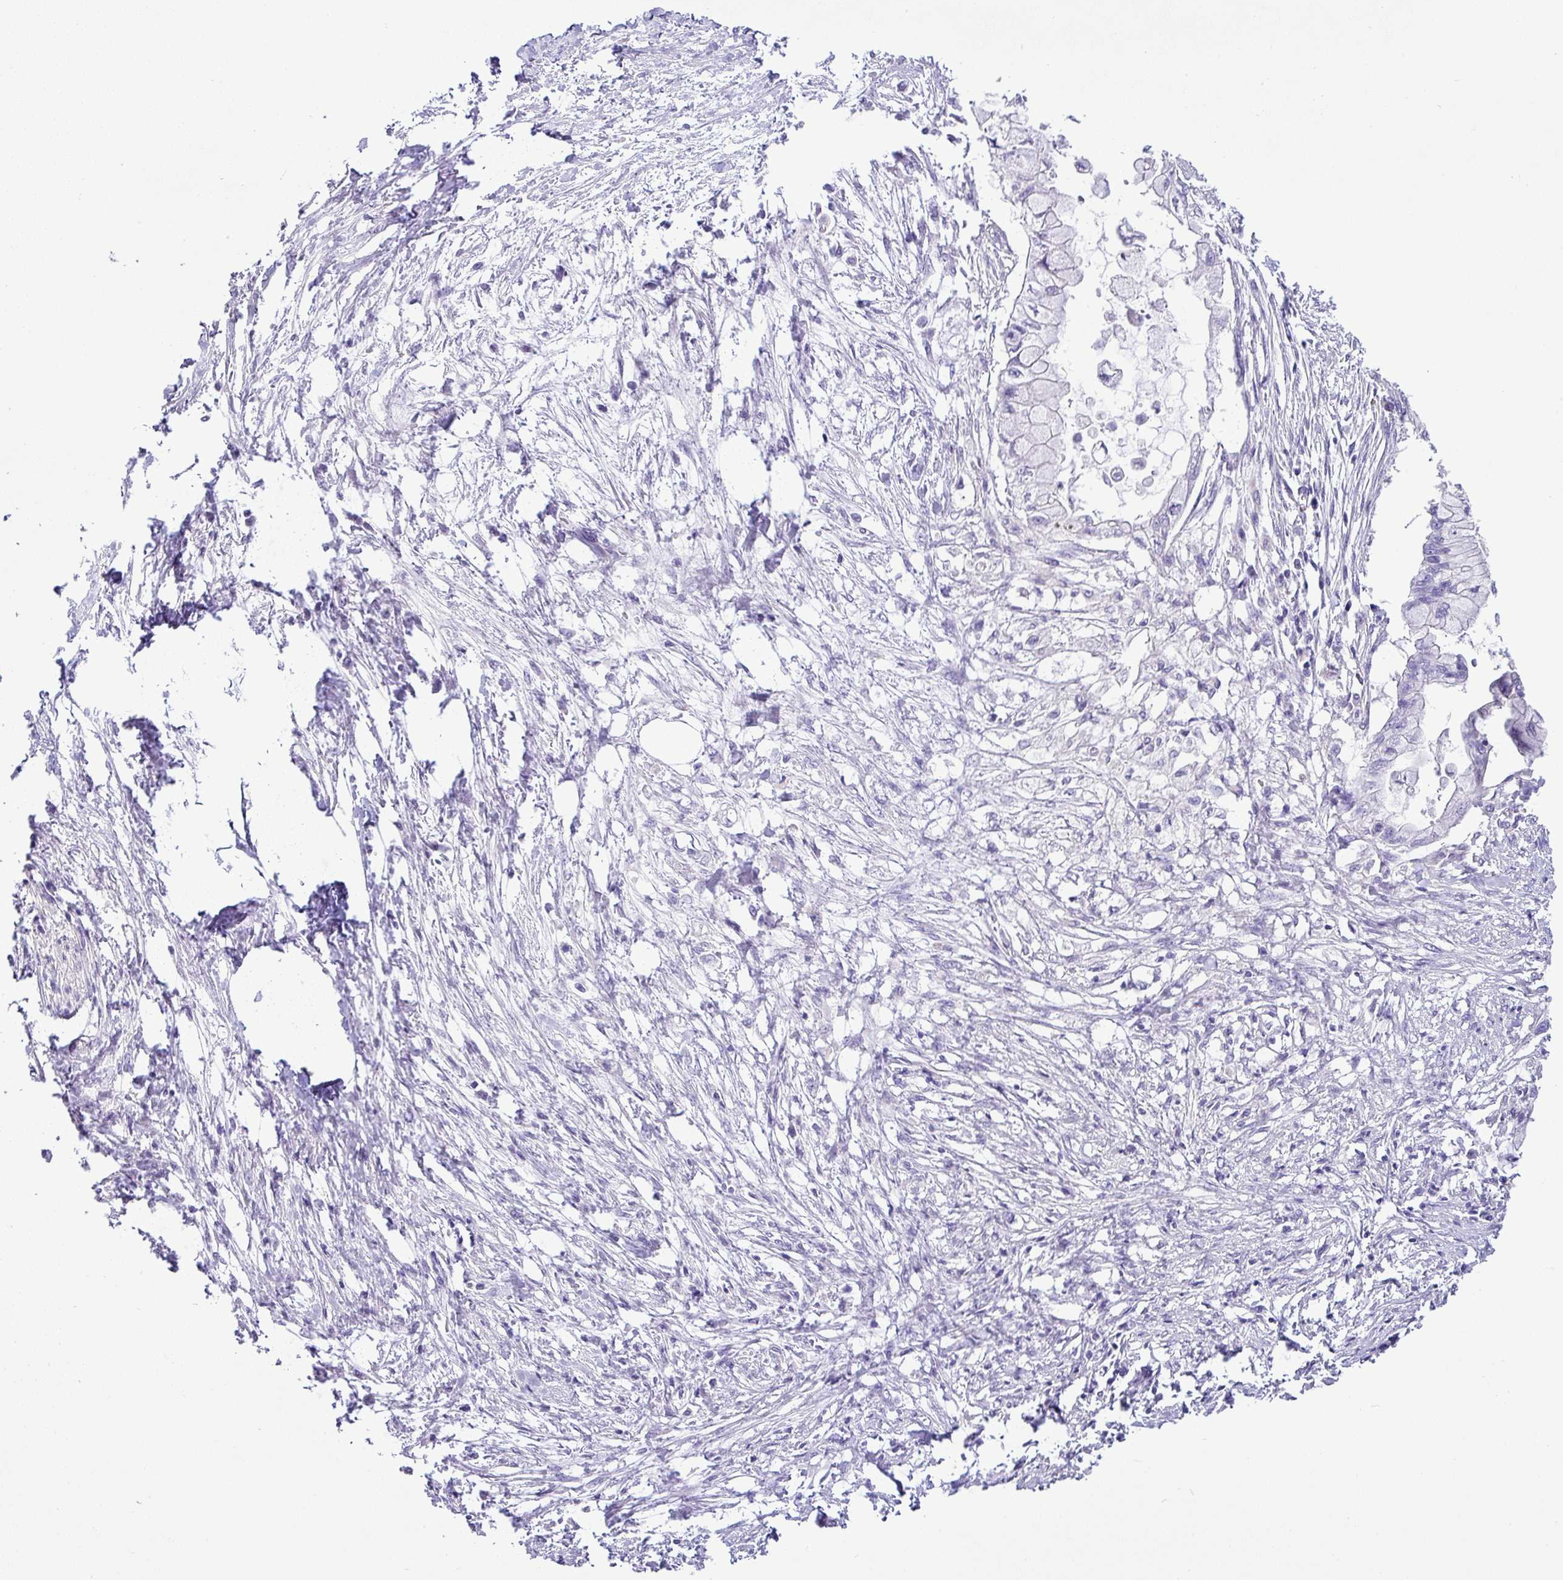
{"staining": {"intensity": "negative", "quantity": "none", "location": "none"}, "tissue": "pancreatic cancer", "cell_type": "Tumor cells", "image_type": "cancer", "snomed": [{"axis": "morphology", "description": "Adenocarcinoma, NOS"}, {"axis": "topography", "description": "Pancreas"}], "caption": "Adenocarcinoma (pancreatic) was stained to show a protein in brown. There is no significant staining in tumor cells.", "gene": "HBEGF", "patient": {"sex": "male", "age": 48}}